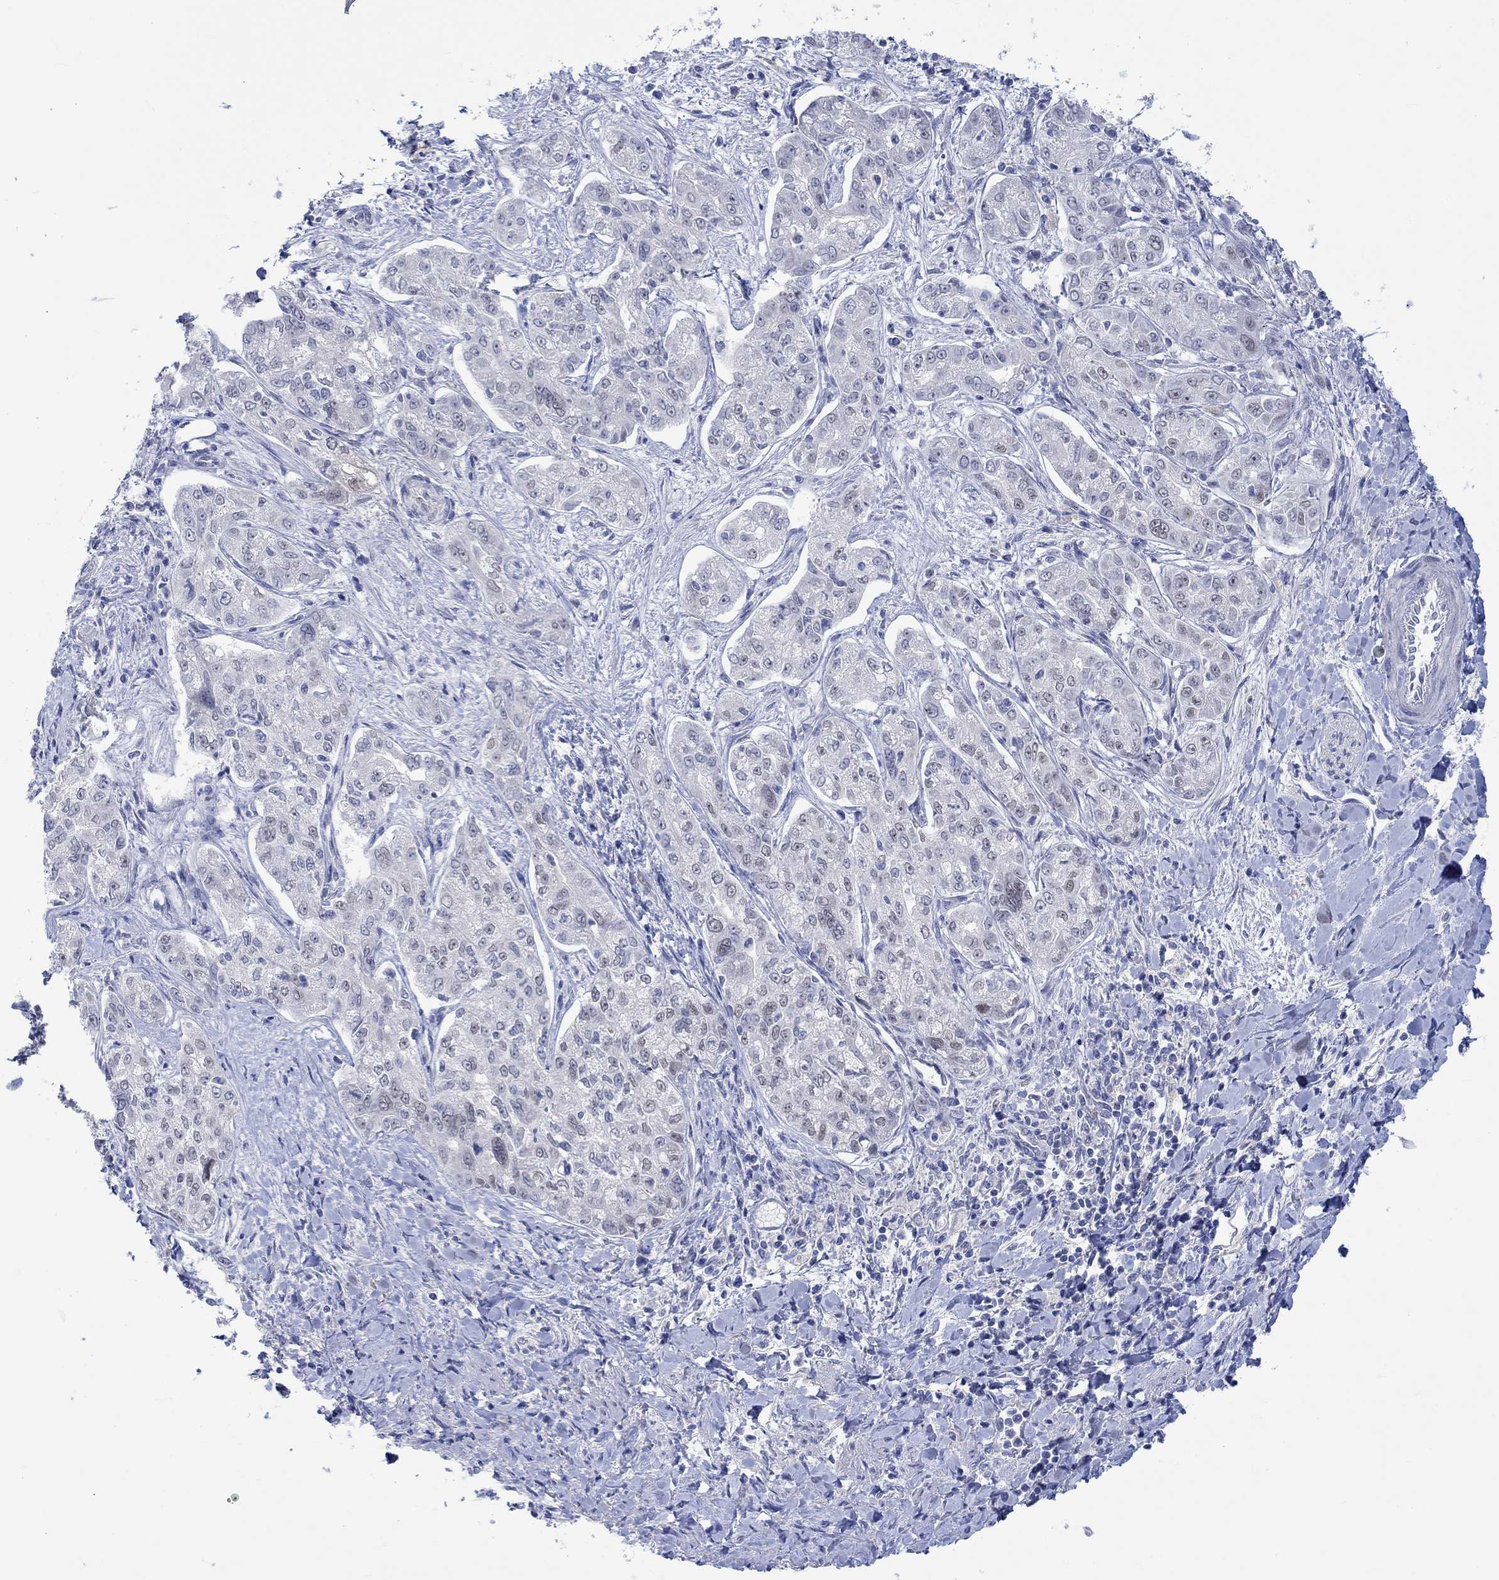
{"staining": {"intensity": "negative", "quantity": "none", "location": "none"}, "tissue": "liver cancer", "cell_type": "Tumor cells", "image_type": "cancer", "snomed": [{"axis": "morphology", "description": "Cholangiocarcinoma"}, {"axis": "topography", "description": "Liver"}], "caption": "Liver cholangiocarcinoma stained for a protein using immunohistochemistry exhibits no expression tumor cells.", "gene": "DLK1", "patient": {"sex": "female", "age": 47}}